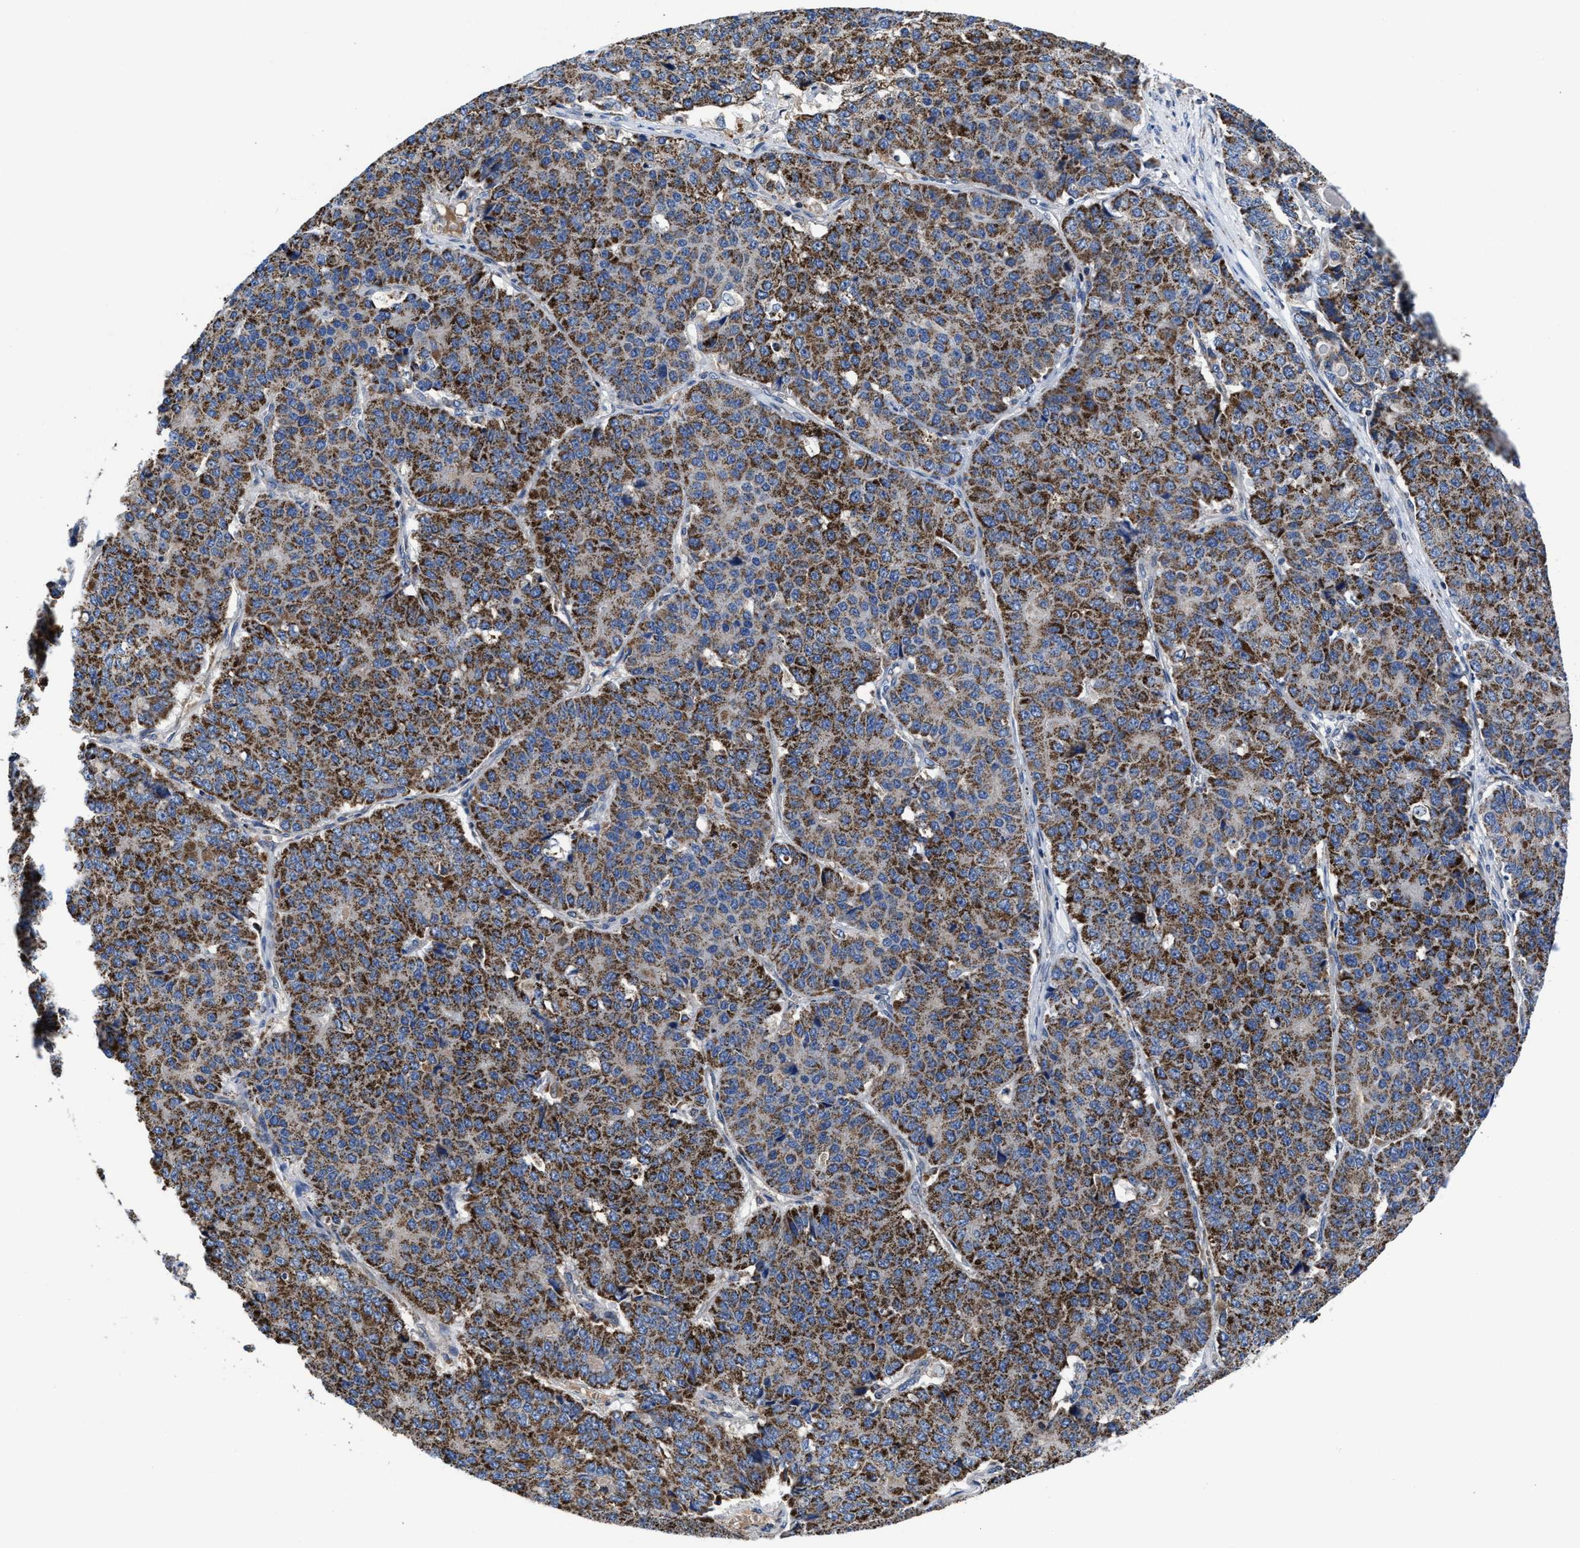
{"staining": {"intensity": "strong", "quantity": ">75%", "location": "cytoplasmic/membranous"}, "tissue": "pancreatic cancer", "cell_type": "Tumor cells", "image_type": "cancer", "snomed": [{"axis": "morphology", "description": "Adenocarcinoma, NOS"}, {"axis": "topography", "description": "Pancreas"}], "caption": "A brown stain highlights strong cytoplasmic/membranous positivity of a protein in adenocarcinoma (pancreatic) tumor cells. Immunohistochemistry stains the protein in brown and the nuclei are stained blue.", "gene": "CACNA1D", "patient": {"sex": "male", "age": 50}}